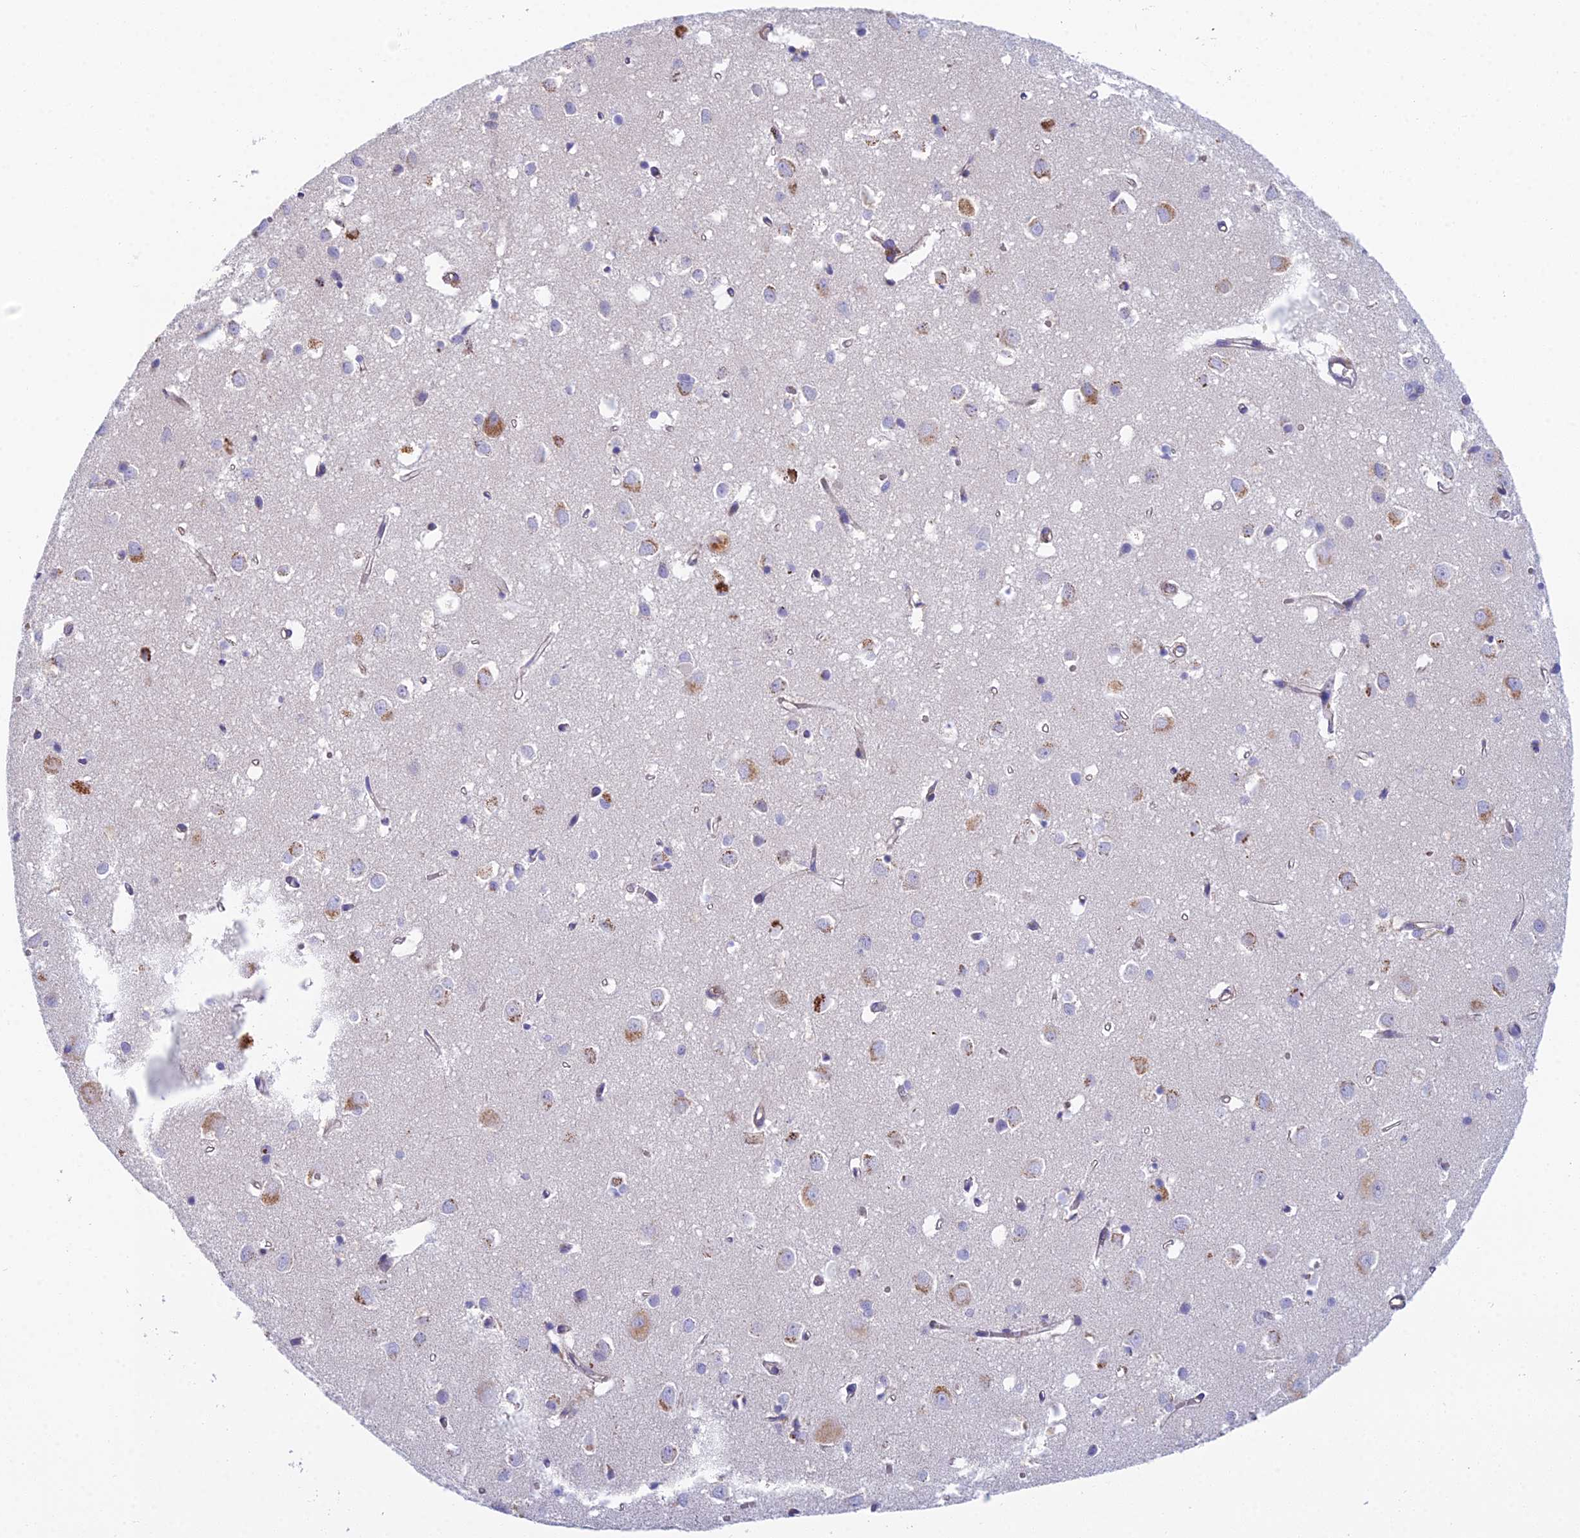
{"staining": {"intensity": "negative", "quantity": "none", "location": "none"}, "tissue": "cerebral cortex", "cell_type": "Endothelial cells", "image_type": "normal", "snomed": [{"axis": "morphology", "description": "Normal tissue, NOS"}, {"axis": "topography", "description": "Cerebral cortex"}], "caption": "High power microscopy histopathology image of an immunohistochemistry (IHC) image of normal cerebral cortex, revealing no significant expression in endothelial cells.", "gene": "ZNF564", "patient": {"sex": "female", "age": 64}}